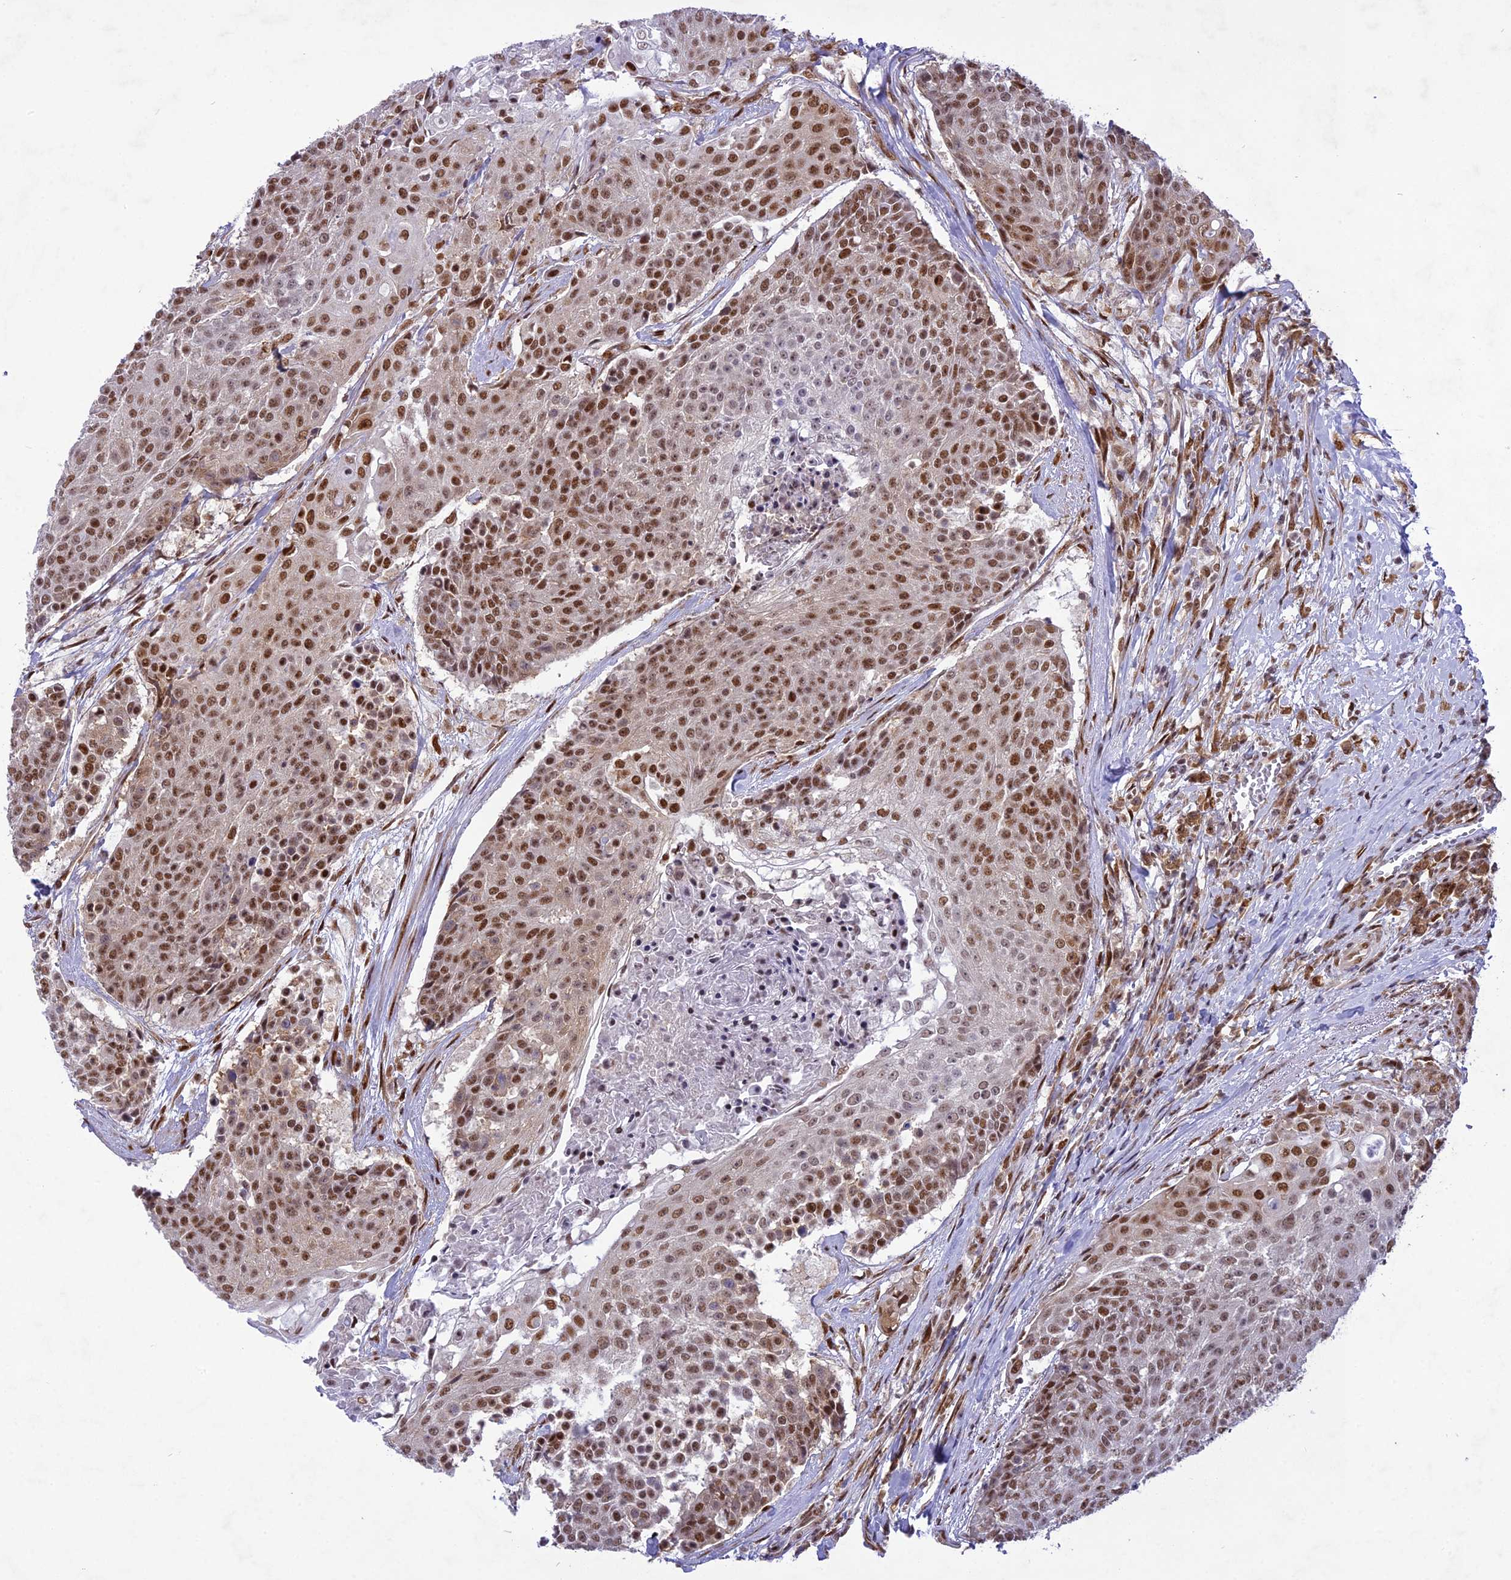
{"staining": {"intensity": "moderate", "quantity": ">75%", "location": "nuclear"}, "tissue": "urothelial cancer", "cell_type": "Tumor cells", "image_type": "cancer", "snomed": [{"axis": "morphology", "description": "Urothelial carcinoma, High grade"}, {"axis": "topography", "description": "Urinary bladder"}], "caption": "This image displays immunohistochemistry staining of urothelial cancer, with medium moderate nuclear staining in approximately >75% of tumor cells.", "gene": "DDX1", "patient": {"sex": "female", "age": 63}}